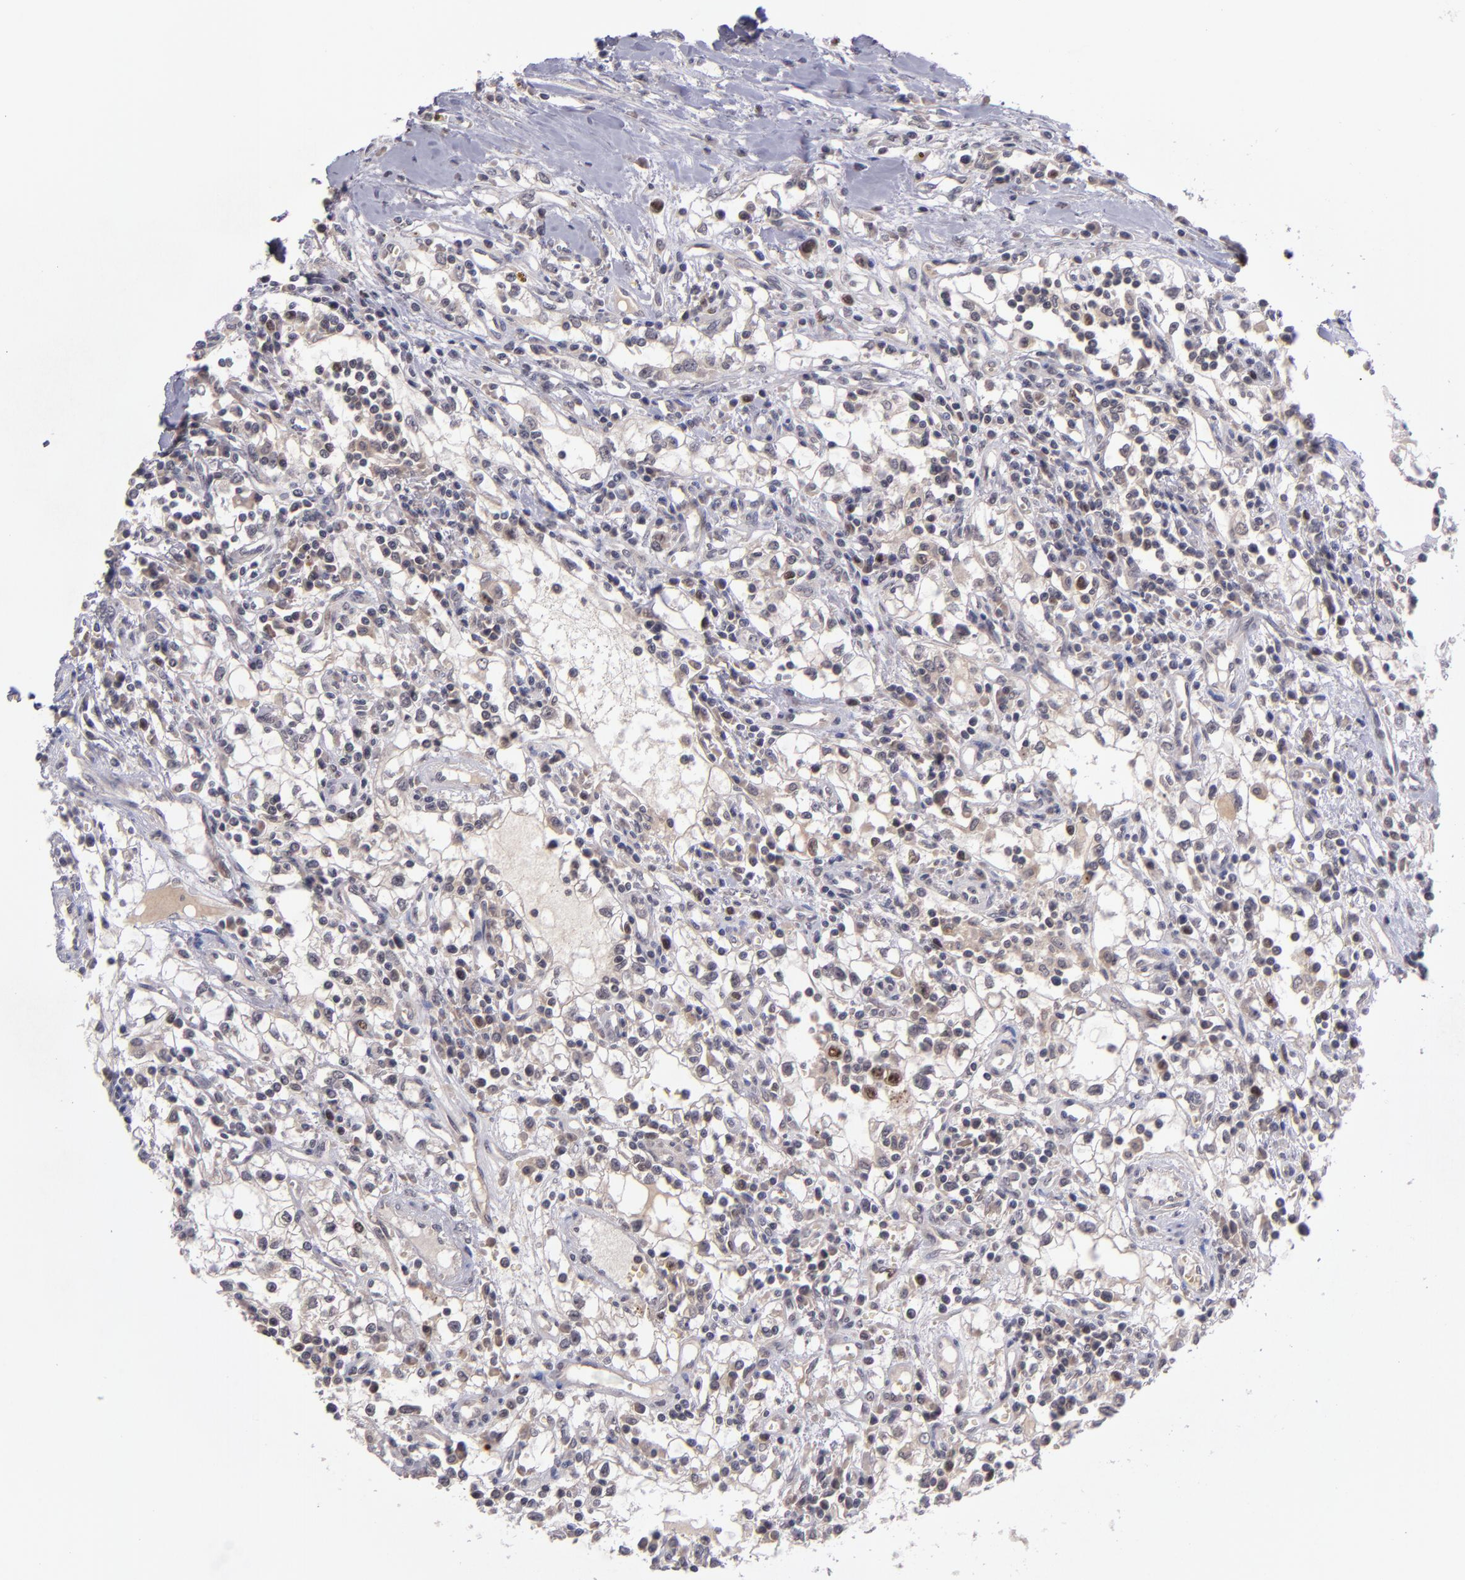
{"staining": {"intensity": "weak", "quantity": "<25%", "location": "nuclear"}, "tissue": "renal cancer", "cell_type": "Tumor cells", "image_type": "cancer", "snomed": [{"axis": "morphology", "description": "Adenocarcinoma, NOS"}, {"axis": "topography", "description": "Kidney"}], "caption": "The photomicrograph shows no staining of tumor cells in renal cancer (adenocarcinoma). The staining is performed using DAB (3,3'-diaminobenzidine) brown chromogen with nuclei counter-stained in using hematoxylin.", "gene": "CDC7", "patient": {"sex": "male", "age": 82}}